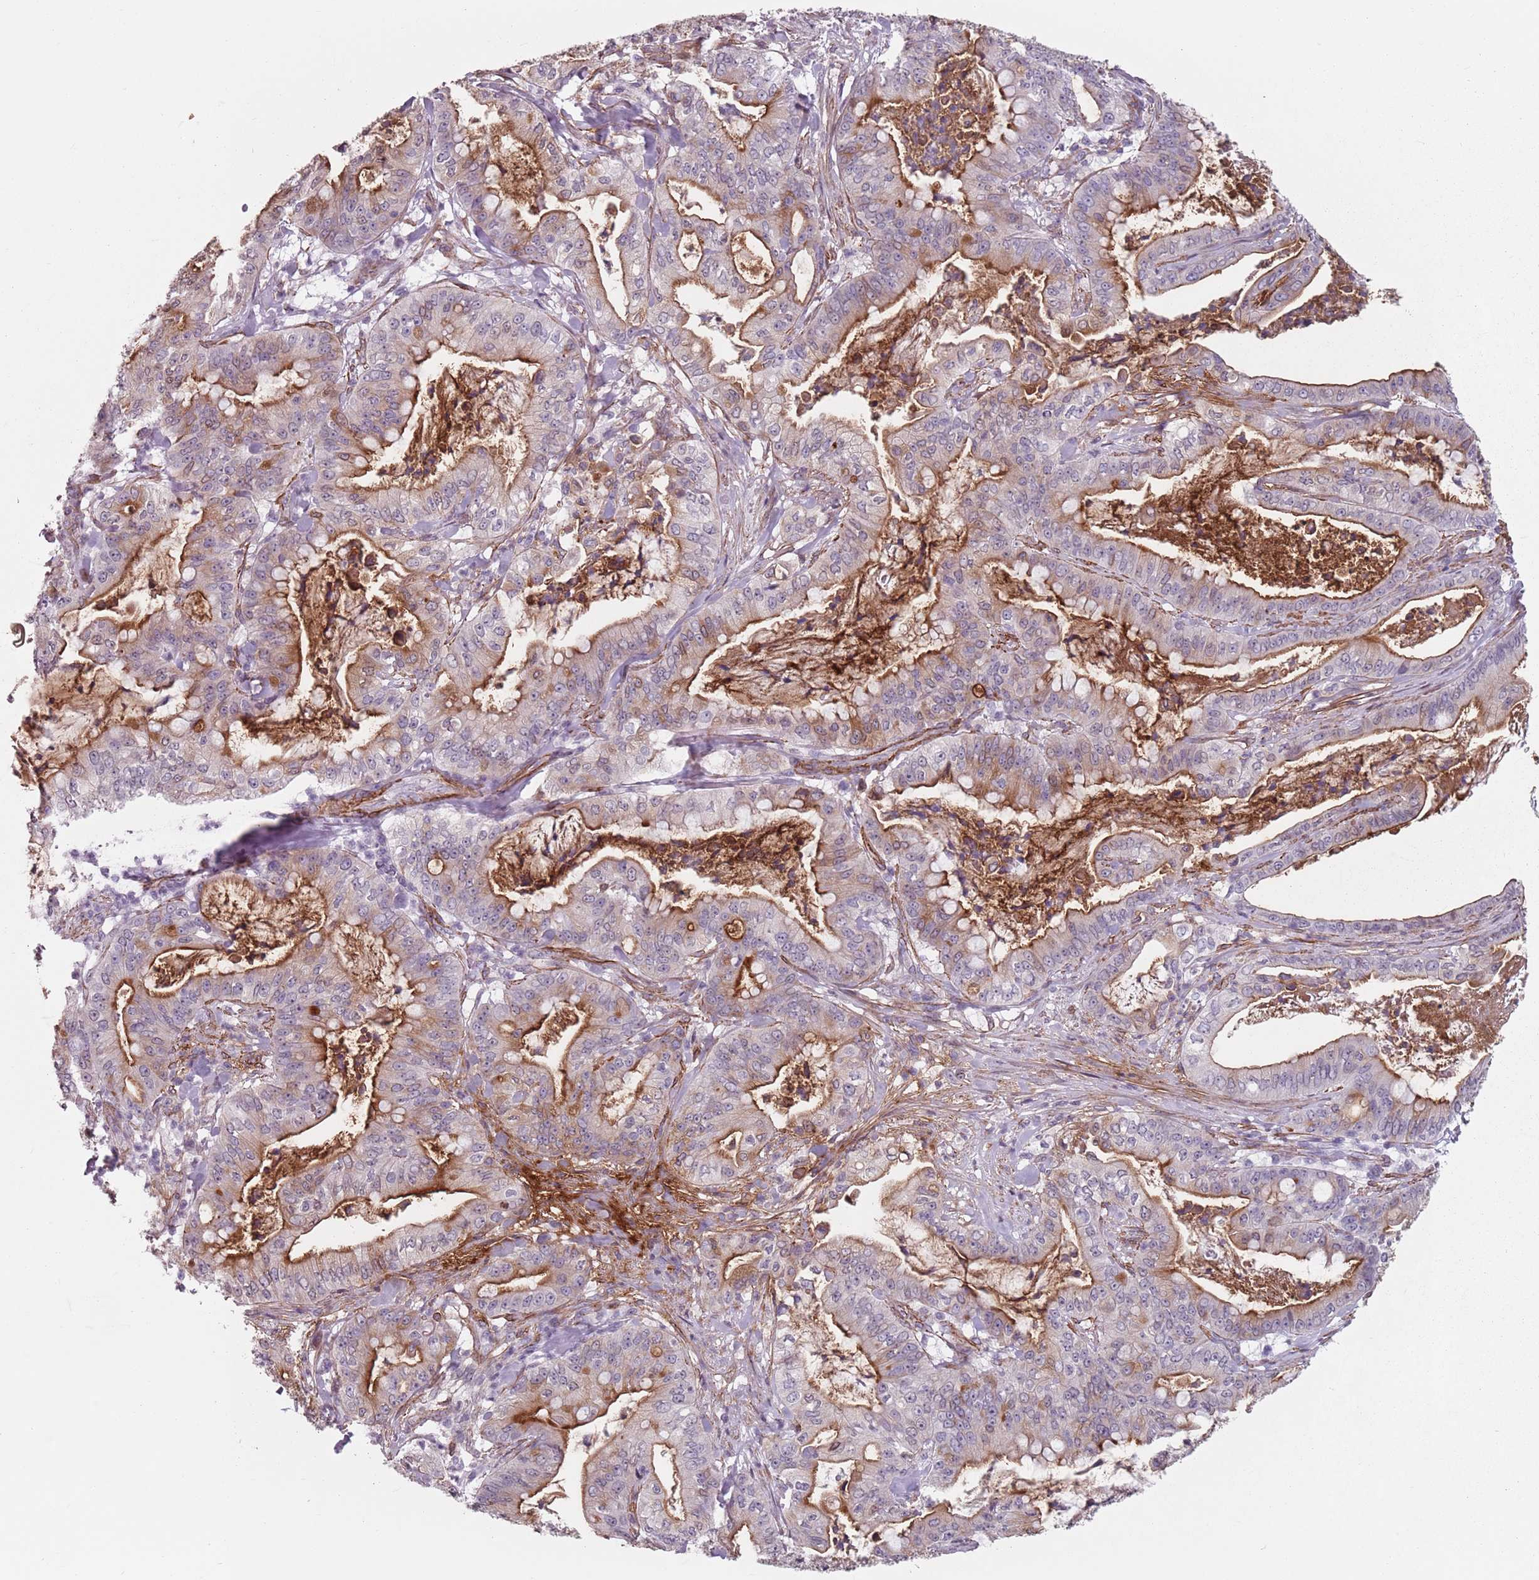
{"staining": {"intensity": "moderate", "quantity": "25%-75%", "location": "cytoplasmic/membranous"}, "tissue": "pancreatic cancer", "cell_type": "Tumor cells", "image_type": "cancer", "snomed": [{"axis": "morphology", "description": "Adenocarcinoma, NOS"}, {"axis": "topography", "description": "Pancreas"}], "caption": "DAB (3,3'-diaminobenzidine) immunohistochemical staining of human pancreatic cancer demonstrates moderate cytoplasmic/membranous protein positivity in approximately 25%-75% of tumor cells. (Stains: DAB (3,3'-diaminobenzidine) in brown, nuclei in blue, Microscopy: brightfield microscopy at high magnification).", "gene": "TMC4", "patient": {"sex": "male", "age": 71}}